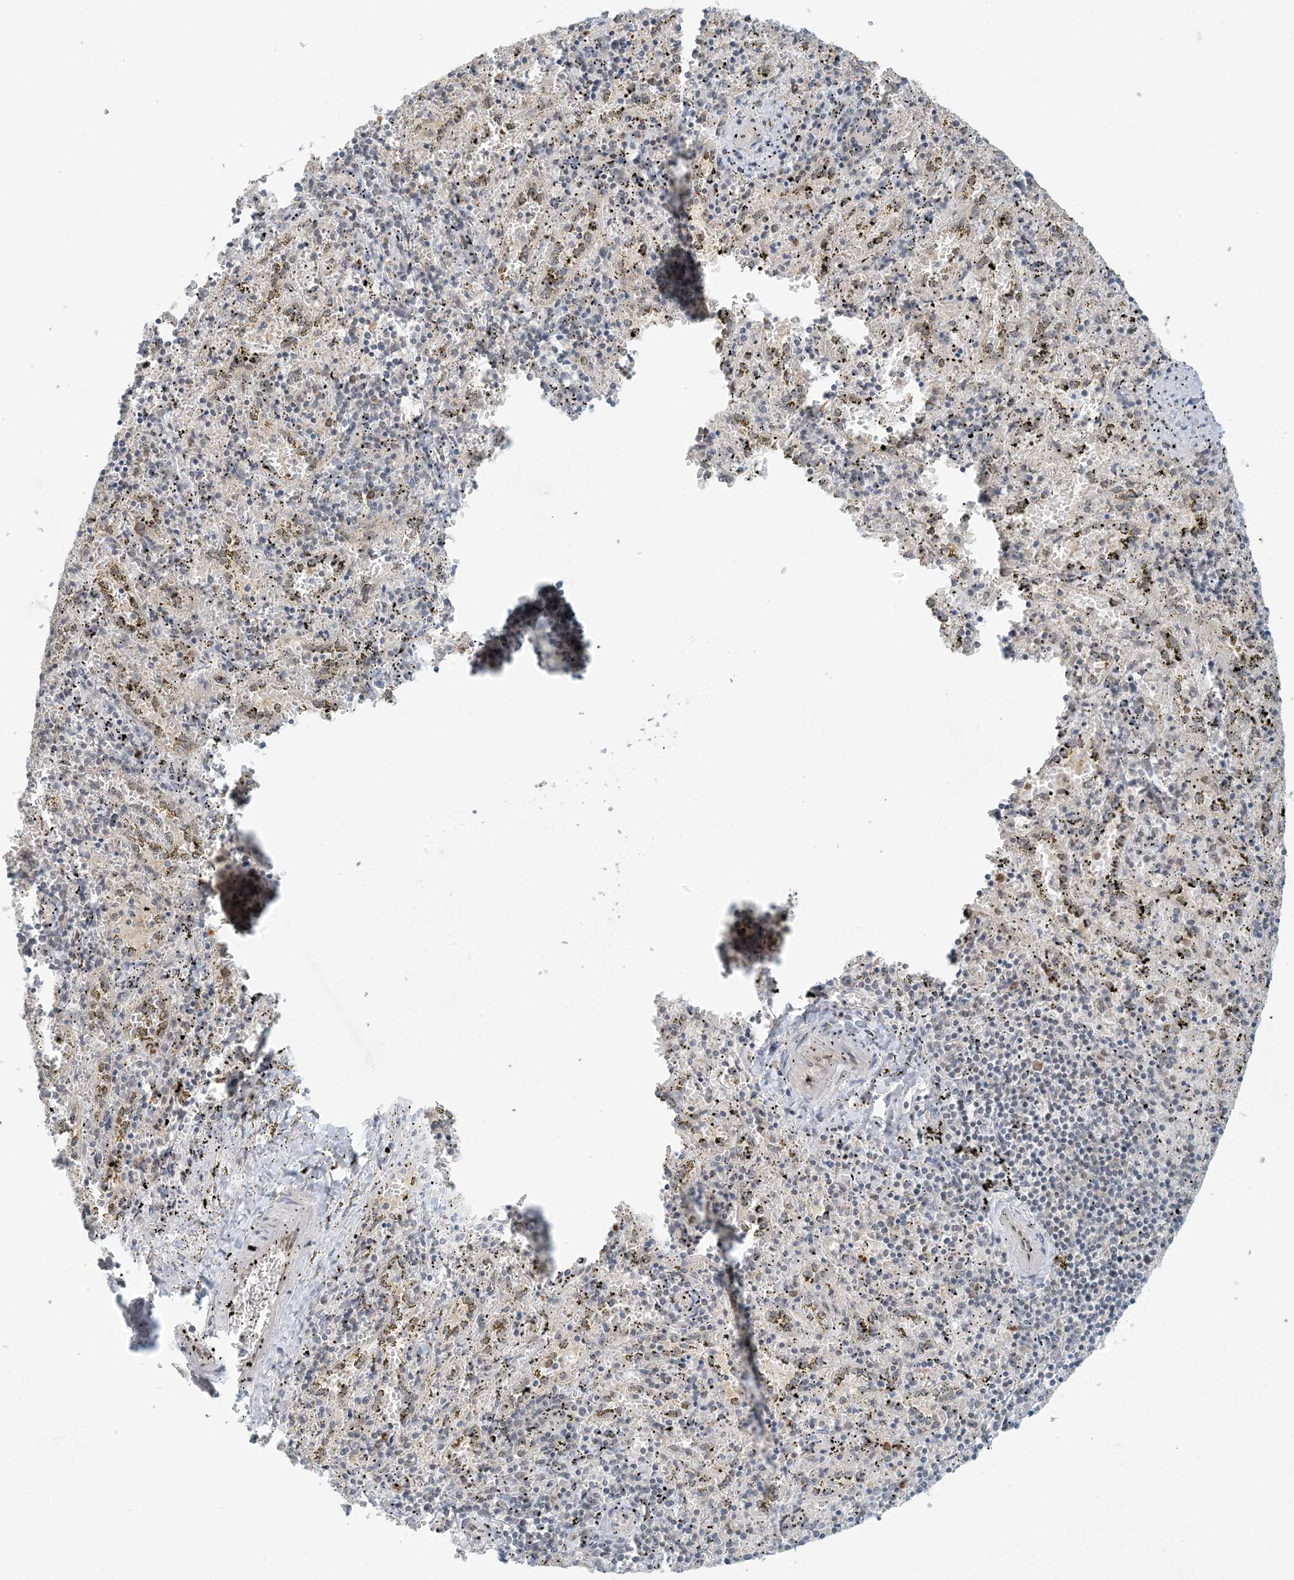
{"staining": {"intensity": "weak", "quantity": "<25%", "location": "nuclear"}, "tissue": "spleen", "cell_type": "Cells in red pulp", "image_type": "normal", "snomed": [{"axis": "morphology", "description": "Normal tissue, NOS"}, {"axis": "topography", "description": "Spleen"}], "caption": "Protein analysis of unremarkable spleen demonstrates no significant expression in cells in red pulp. (DAB immunohistochemistry, high magnification).", "gene": "OBI1", "patient": {"sex": "male", "age": 11}}